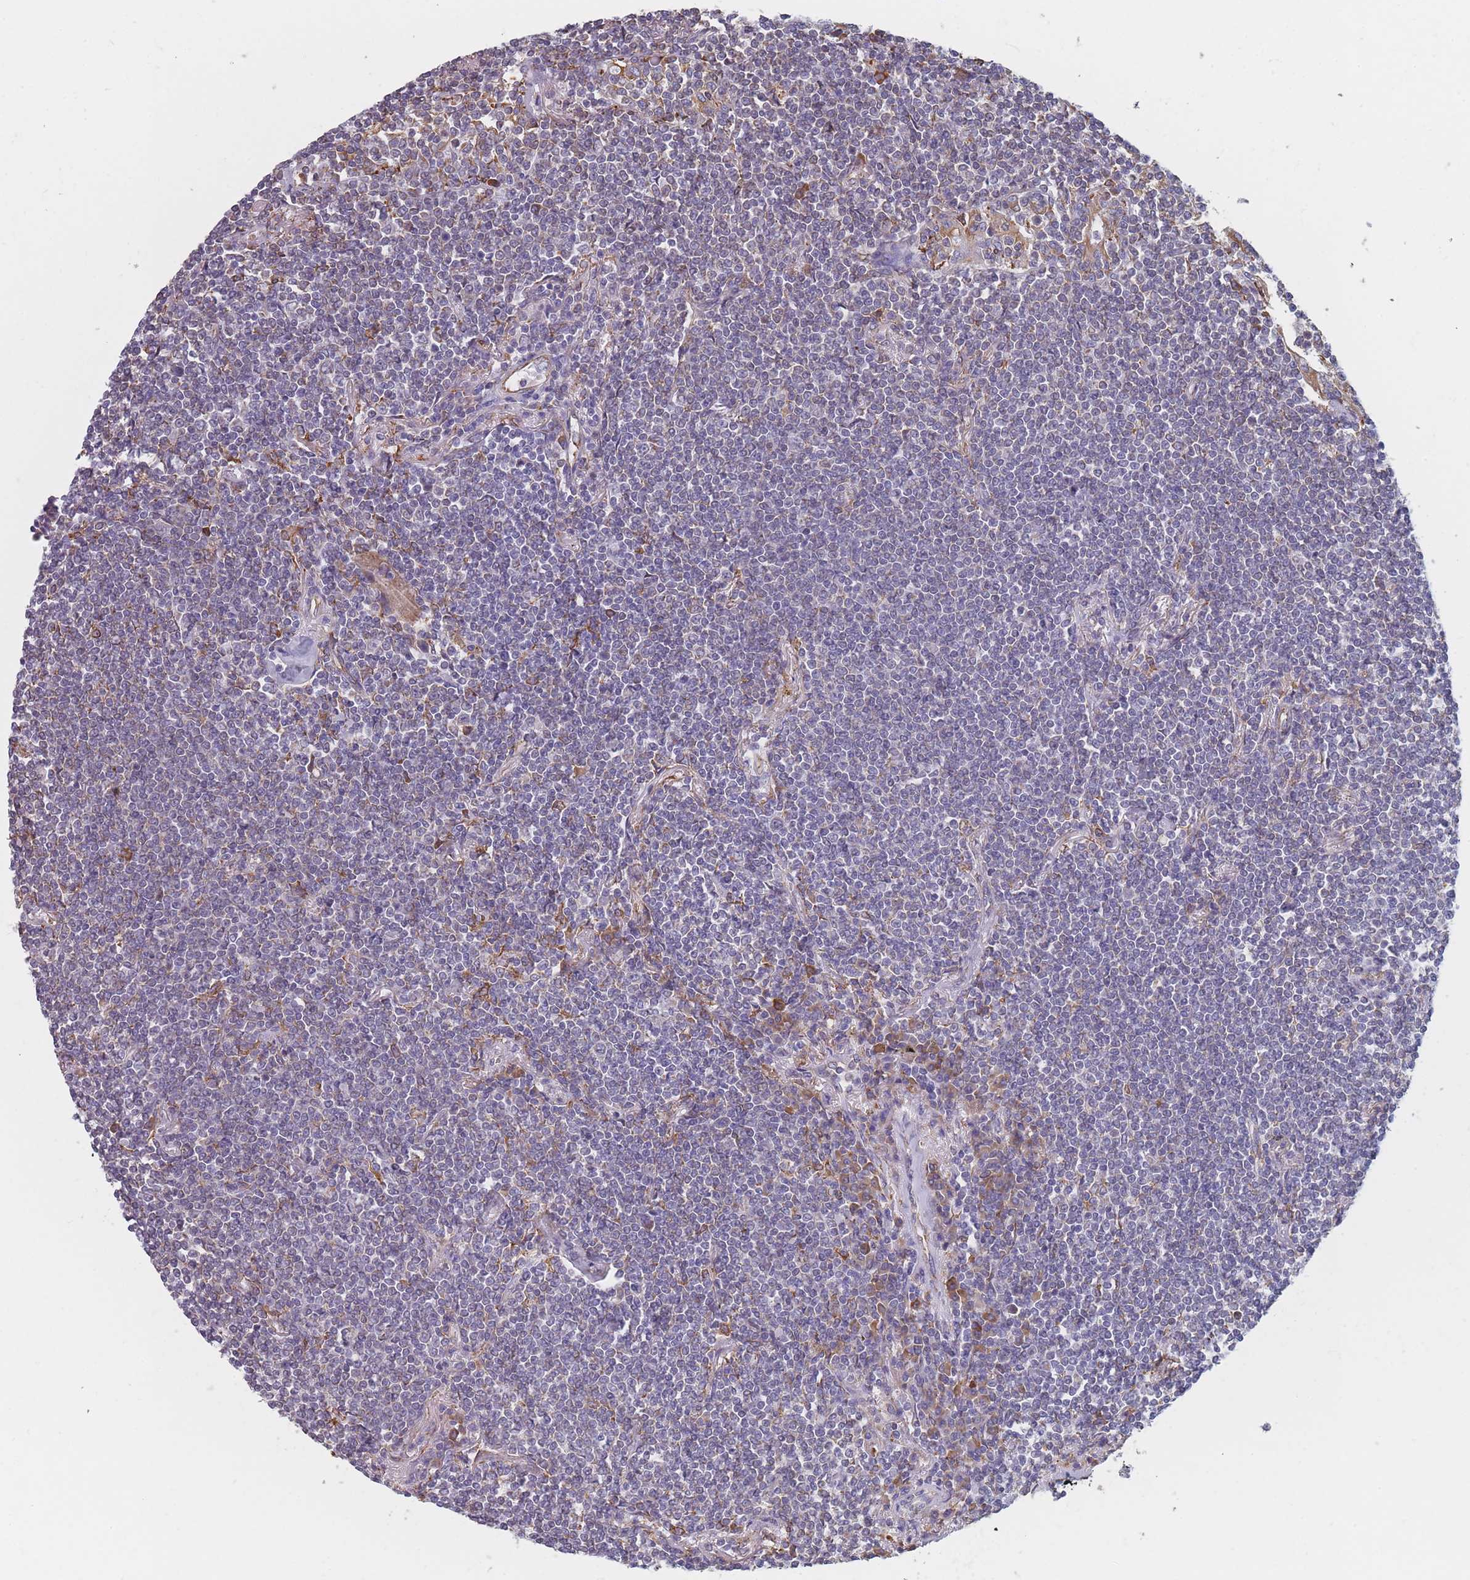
{"staining": {"intensity": "negative", "quantity": "none", "location": "none"}, "tissue": "lymphoma", "cell_type": "Tumor cells", "image_type": "cancer", "snomed": [{"axis": "morphology", "description": "Malignant lymphoma, non-Hodgkin's type, Low grade"}, {"axis": "topography", "description": "Lung"}], "caption": "The immunohistochemistry (IHC) micrograph has no significant expression in tumor cells of lymphoma tissue.", "gene": "OR7C2", "patient": {"sex": "female", "age": 71}}